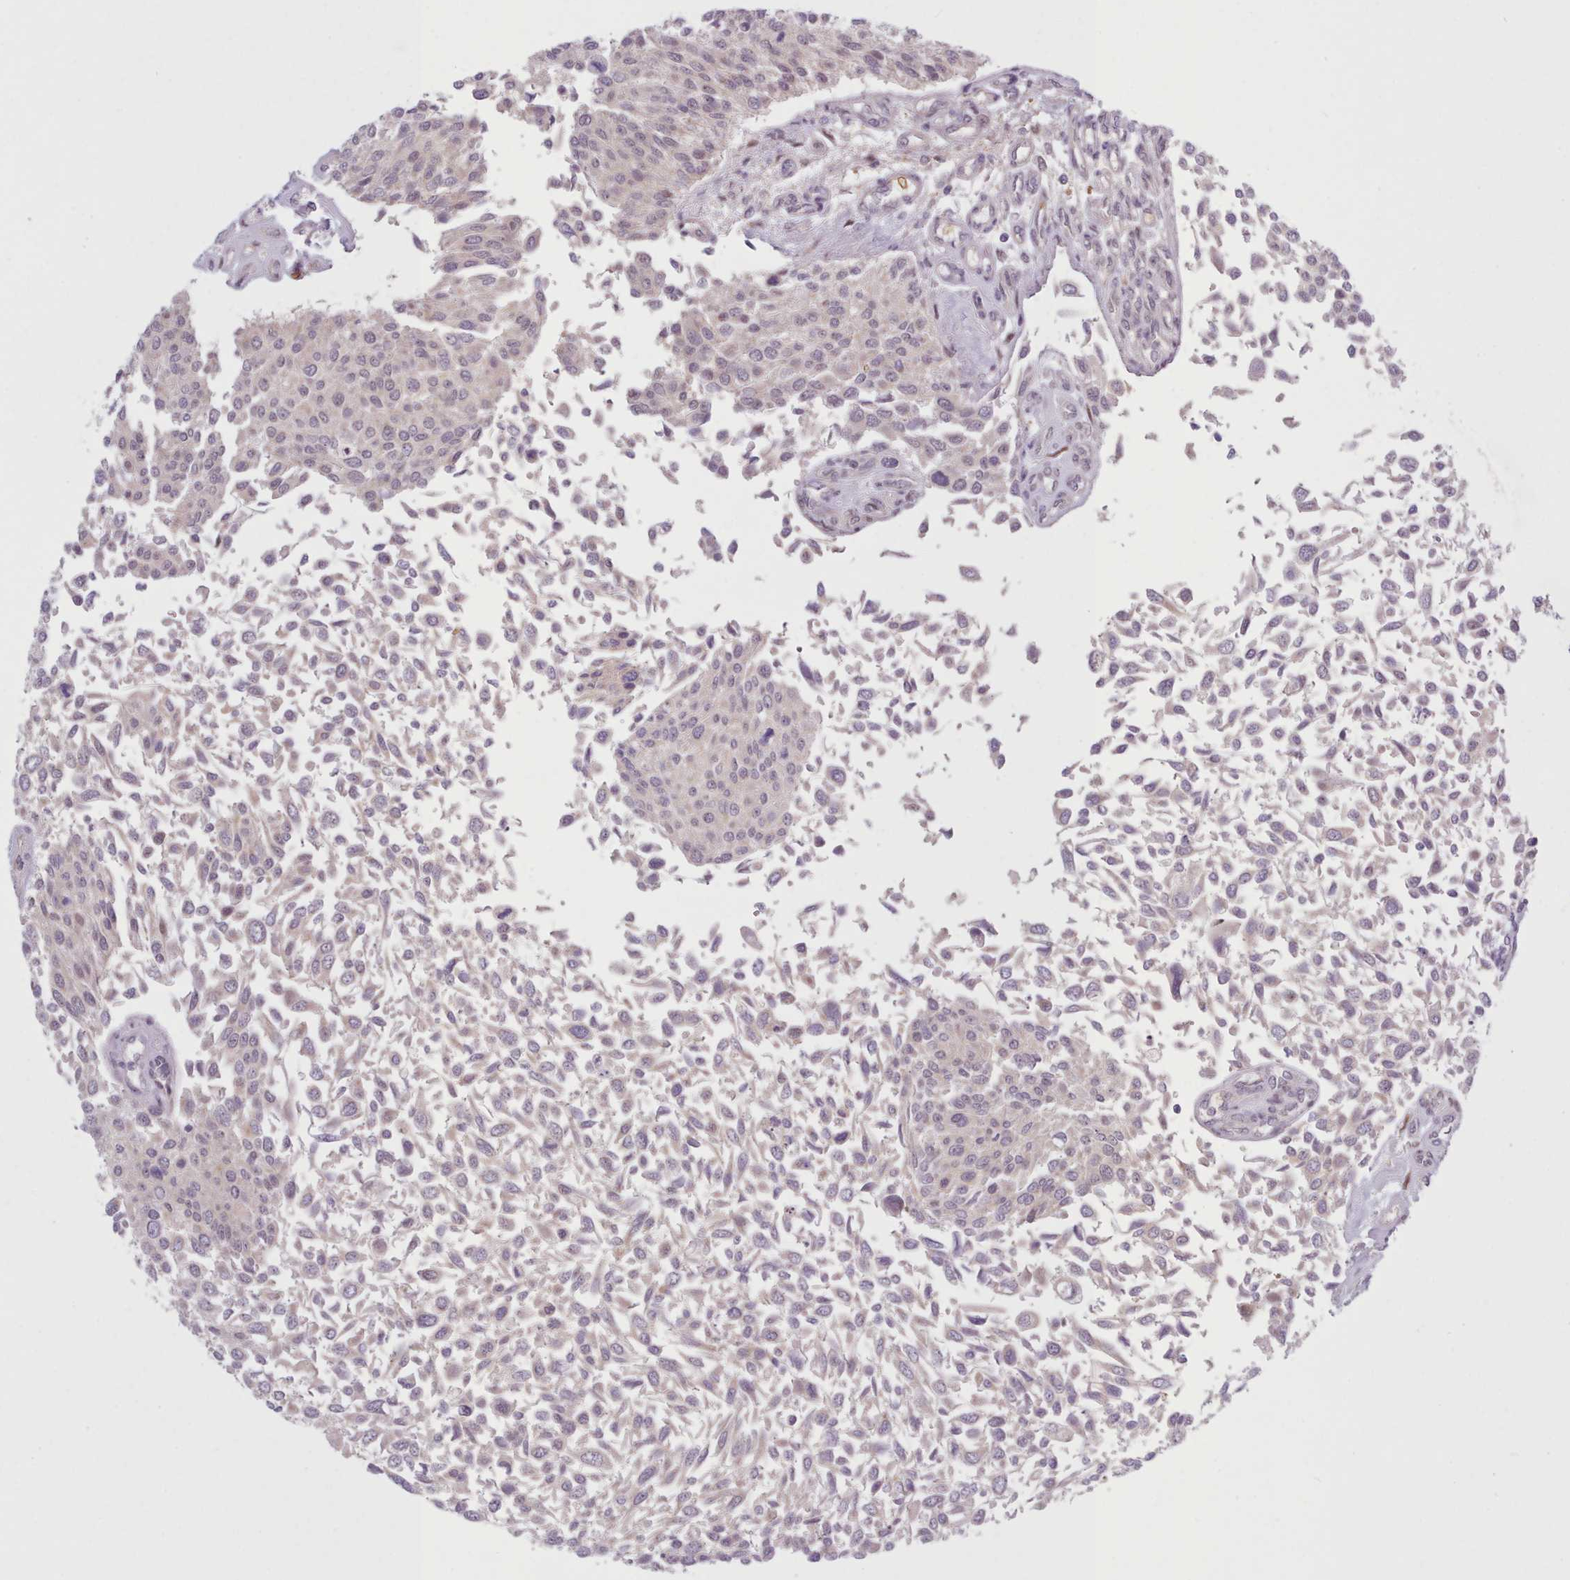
{"staining": {"intensity": "negative", "quantity": "none", "location": "none"}, "tissue": "urothelial cancer", "cell_type": "Tumor cells", "image_type": "cancer", "snomed": [{"axis": "morphology", "description": "Urothelial carcinoma, NOS"}, {"axis": "topography", "description": "Urinary bladder"}], "caption": "An image of transitional cell carcinoma stained for a protein reveals no brown staining in tumor cells.", "gene": "KBTBD7", "patient": {"sex": "male", "age": 55}}